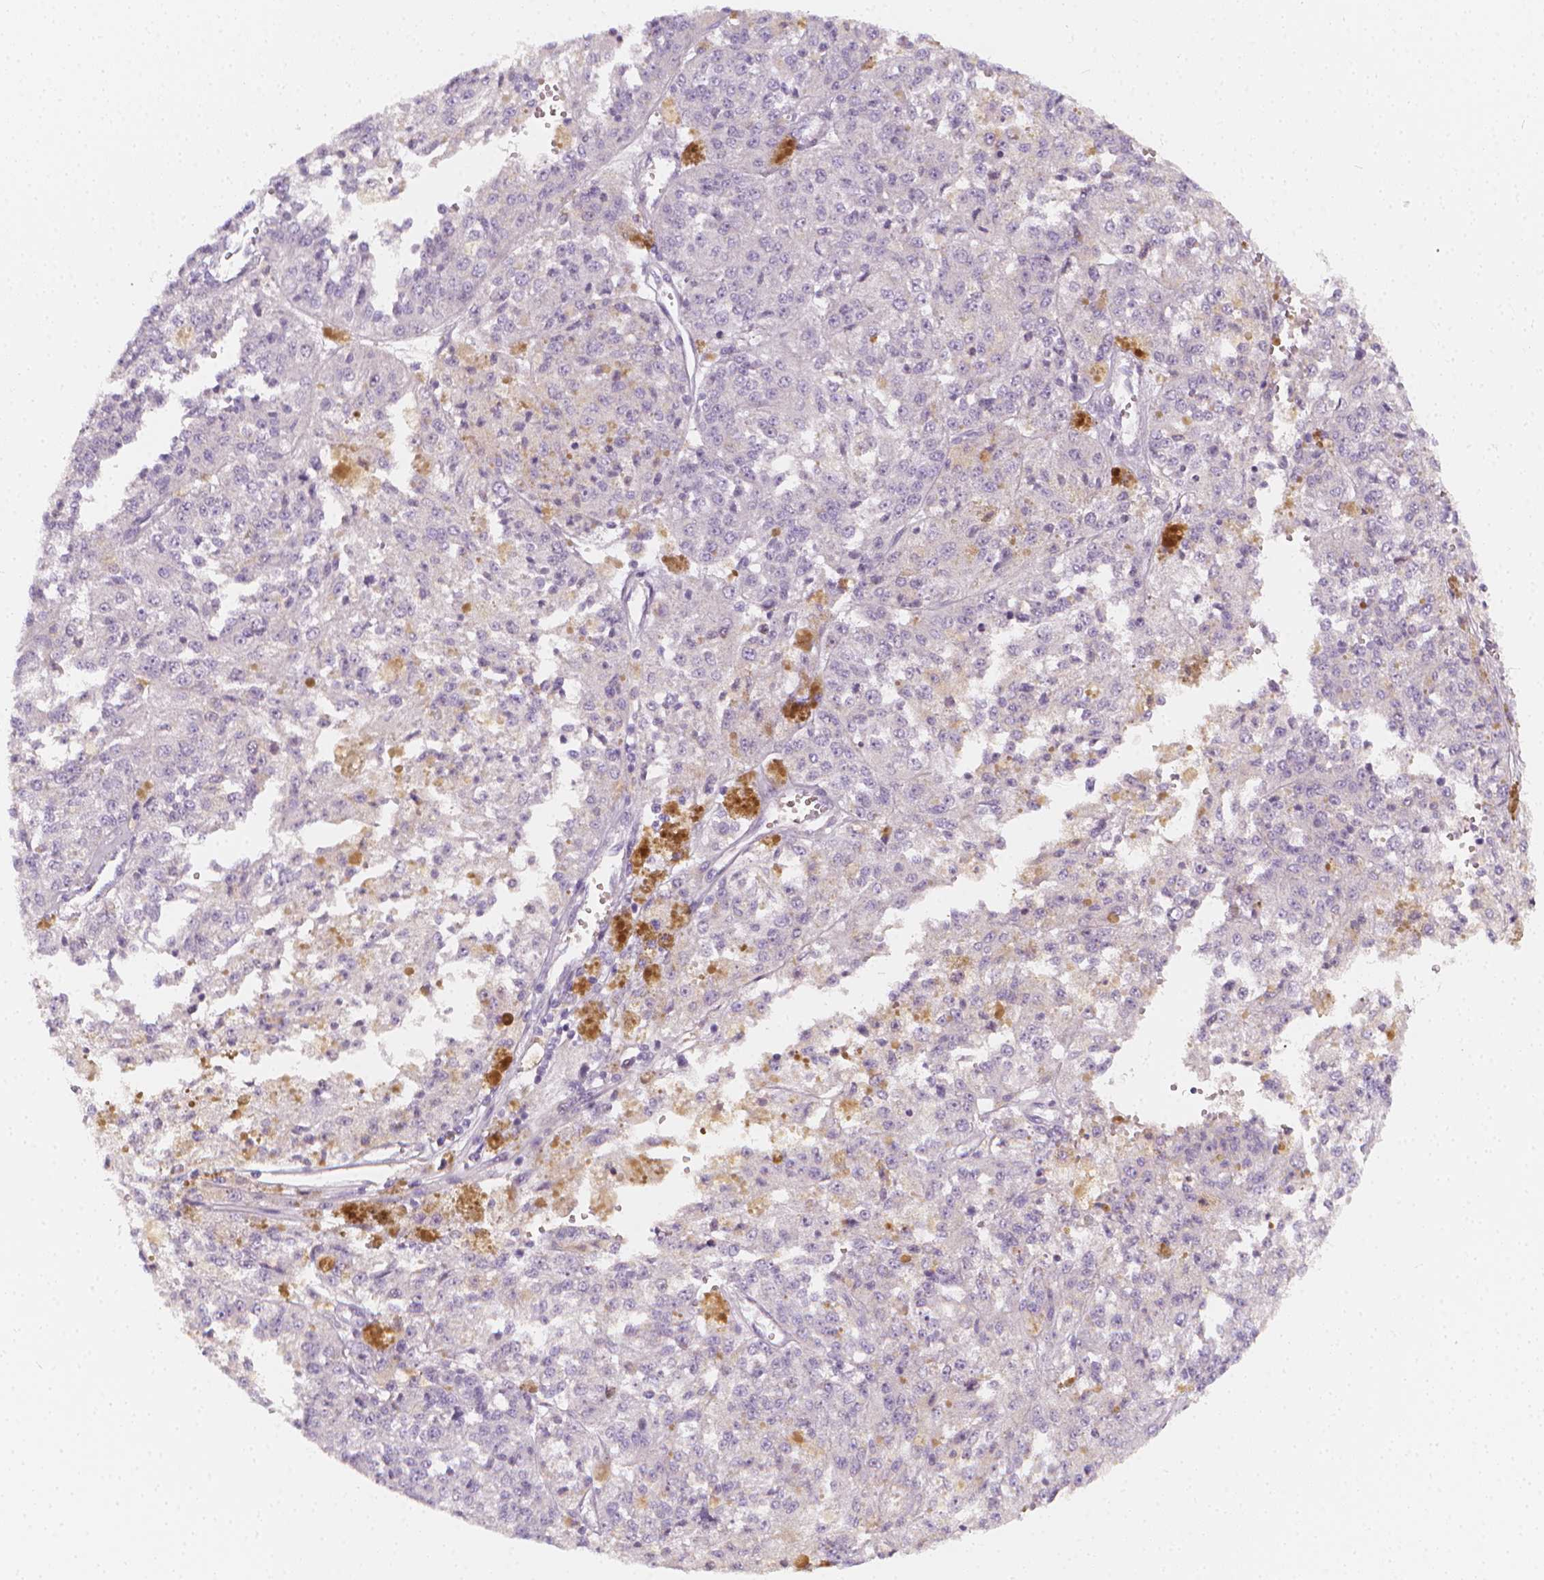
{"staining": {"intensity": "negative", "quantity": "none", "location": "none"}, "tissue": "melanoma", "cell_type": "Tumor cells", "image_type": "cancer", "snomed": [{"axis": "morphology", "description": "Malignant melanoma, Metastatic site"}, {"axis": "topography", "description": "Lymph node"}], "caption": "IHC image of human malignant melanoma (metastatic site) stained for a protein (brown), which exhibits no staining in tumor cells. Nuclei are stained in blue.", "gene": "RBFOX1", "patient": {"sex": "female", "age": 64}}